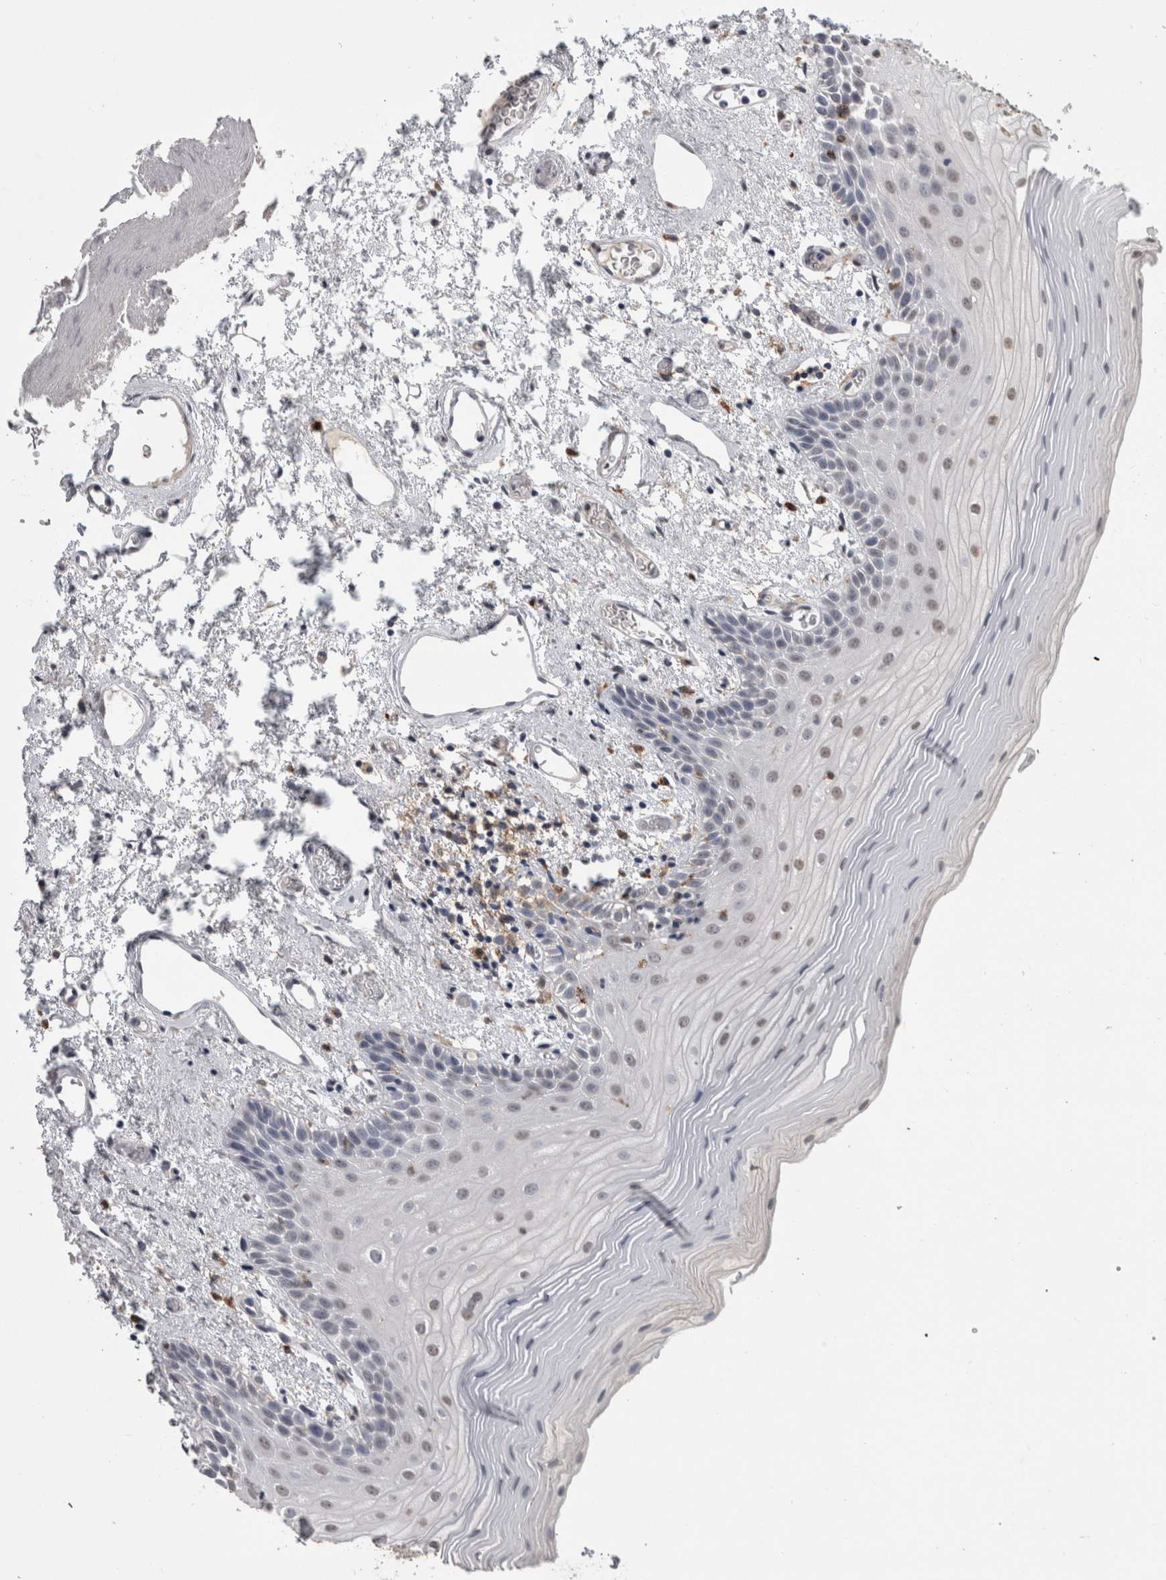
{"staining": {"intensity": "weak", "quantity": "<25%", "location": "nuclear"}, "tissue": "oral mucosa", "cell_type": "Squamous epithelial cells", "image_type": "normal", "snomed": [{"axis": "morphology", "description": "Normal tissue, NOS"}, {"axis": "topography", "description": "Oral tissue"}], "caption": "Immunohistochemical staining of unremarkable oral mucosa displays no significant positivity in squamous epithelial cells.", "gene": "PAX5", "patient": {"sex": "male", "age": 52}}